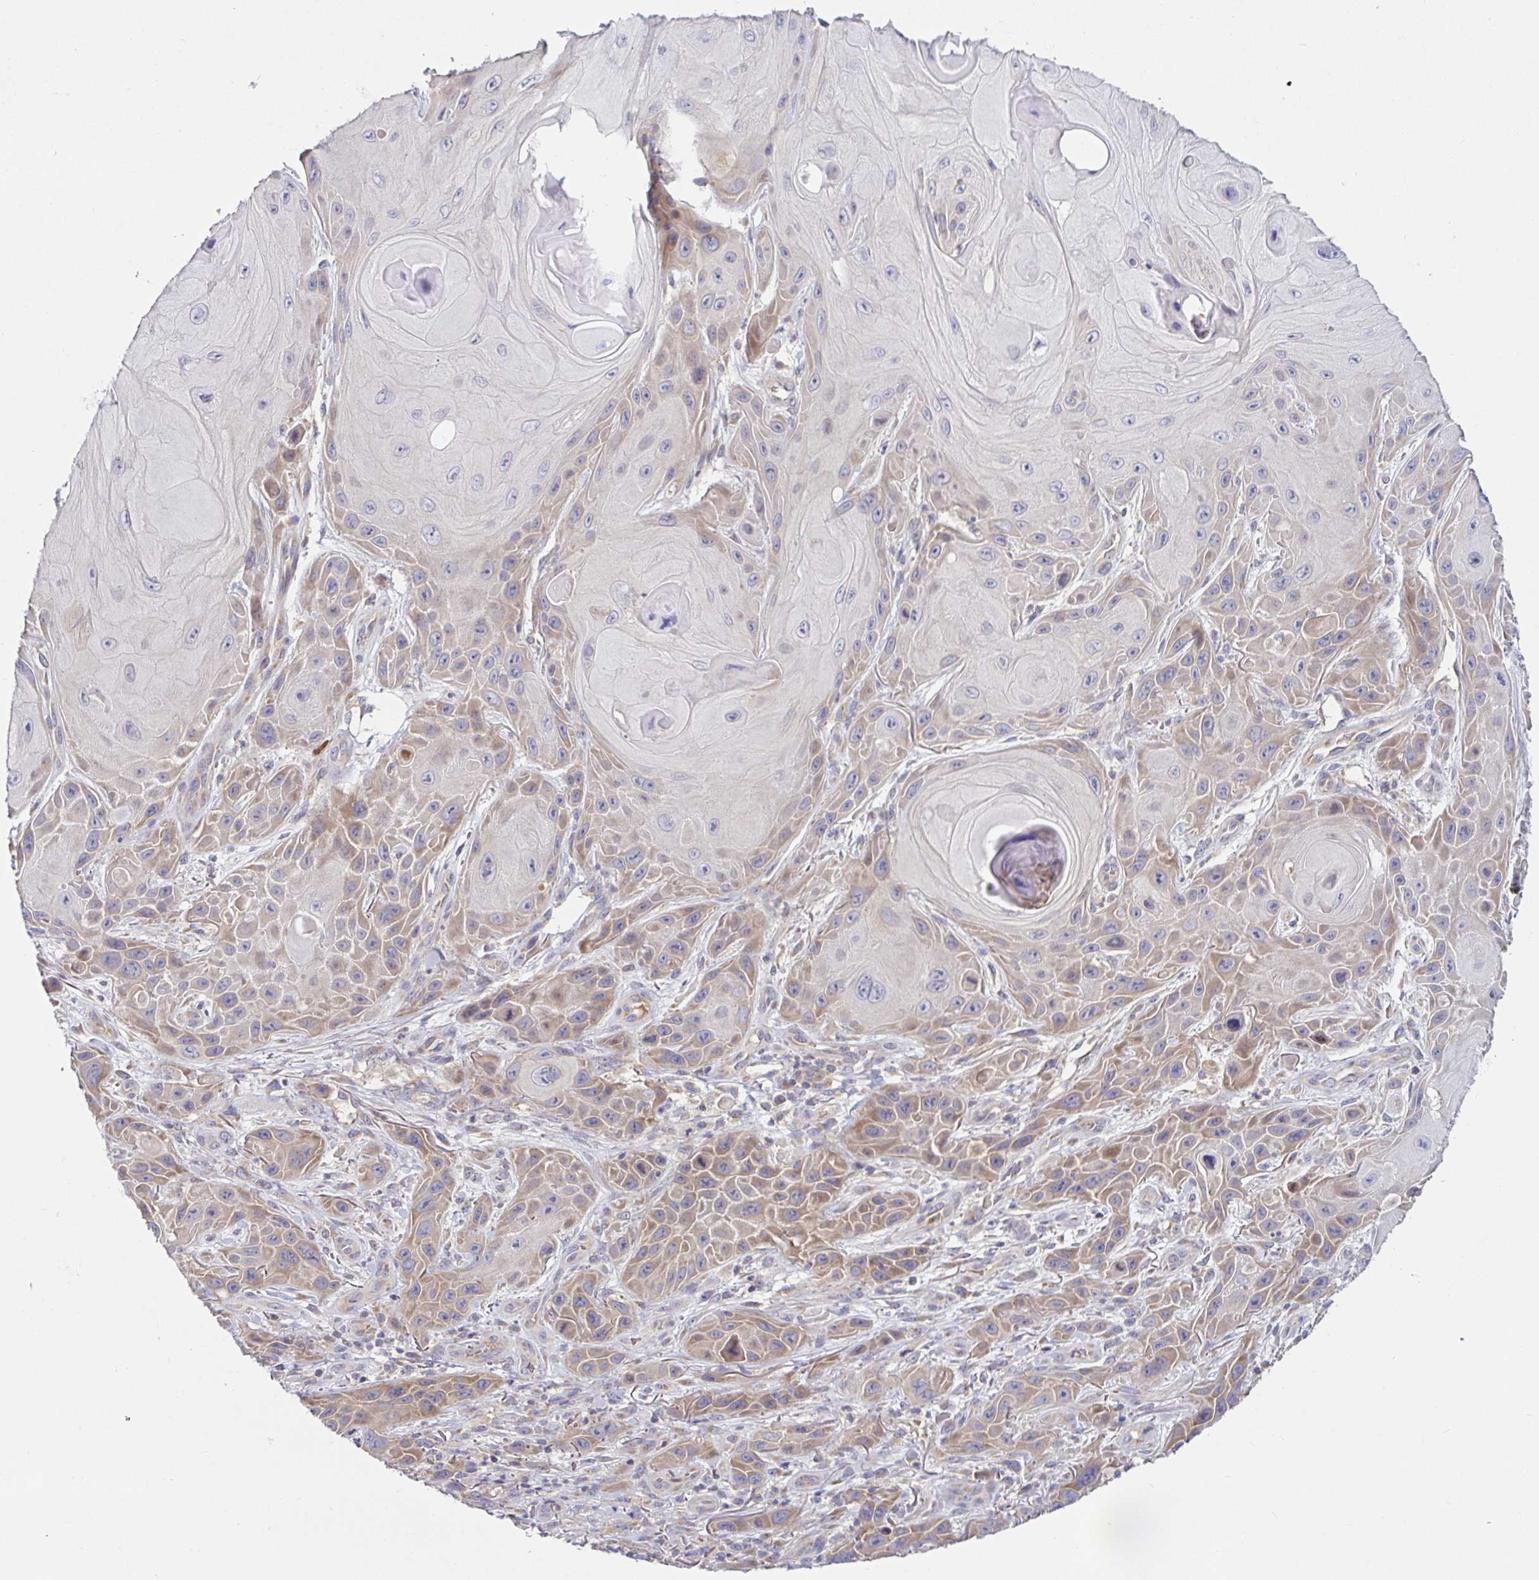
{"staining": {"intensity": "weak", "quantity": "25%-75%", "location": "cytoplasmic/membranous"}, "tissue": "skin cancer", "cell_type": "Tumor cells", "image_type": "cancer", "snomed": [{"axis": "morphology", "description": "Squamous cell carcinoma, NOS"}, {"axis": "topography", "description": "Skin"}], "caption": "A photomicrograph showing weak cytoplasmic/membranous staining in about 25%-75% of tumor cells in skin cancer (squamous cell carcinoma), as visualized by brown immunohistochemical staining.", "gene": "LARP1", "patient": {"sex": "female", "age": 94}}